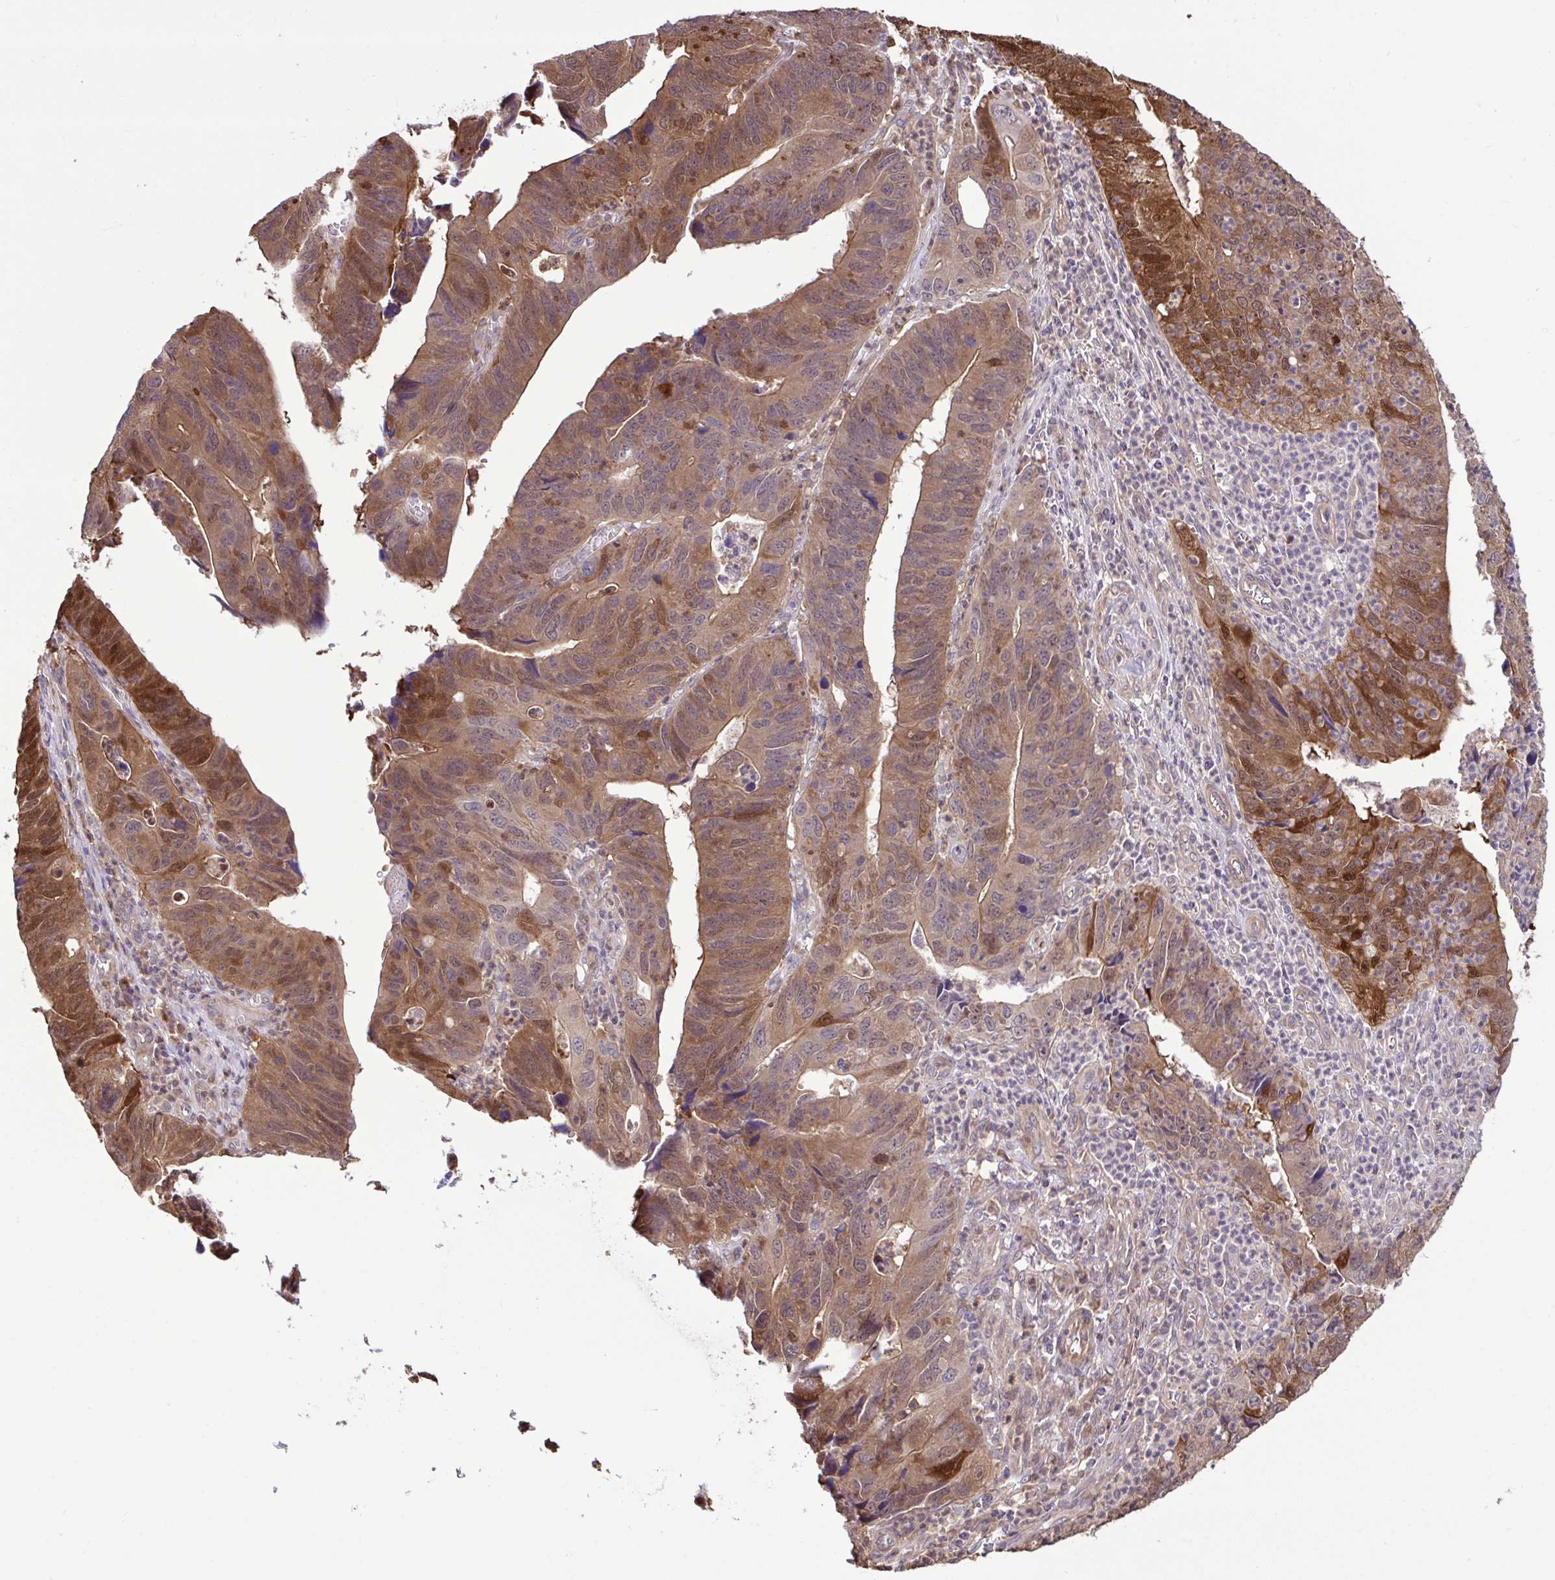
{"staining": {"intensity": "moderate", "quantity": ">75%", "location": "cytoplasmic/membranous,nuclear"}, "tissue": "stomach cancer", "cell_type": "Tumor cells", "image_type": "cancer", "snomed": [{"axis": "morphology", "description": "Adenocarcinoma, NOS"}, {"axis": "topography", "description": "Stomach"}], "caption": "Adenocarcinoma (stomach) stained with immunohistochemistry demonstrates moderate cytoplasmic/membranous and nuclear expression in approximately >75% of tumor cells.", "gene": "CMPK1", "patient": {"sex": "male", "age": 59}}